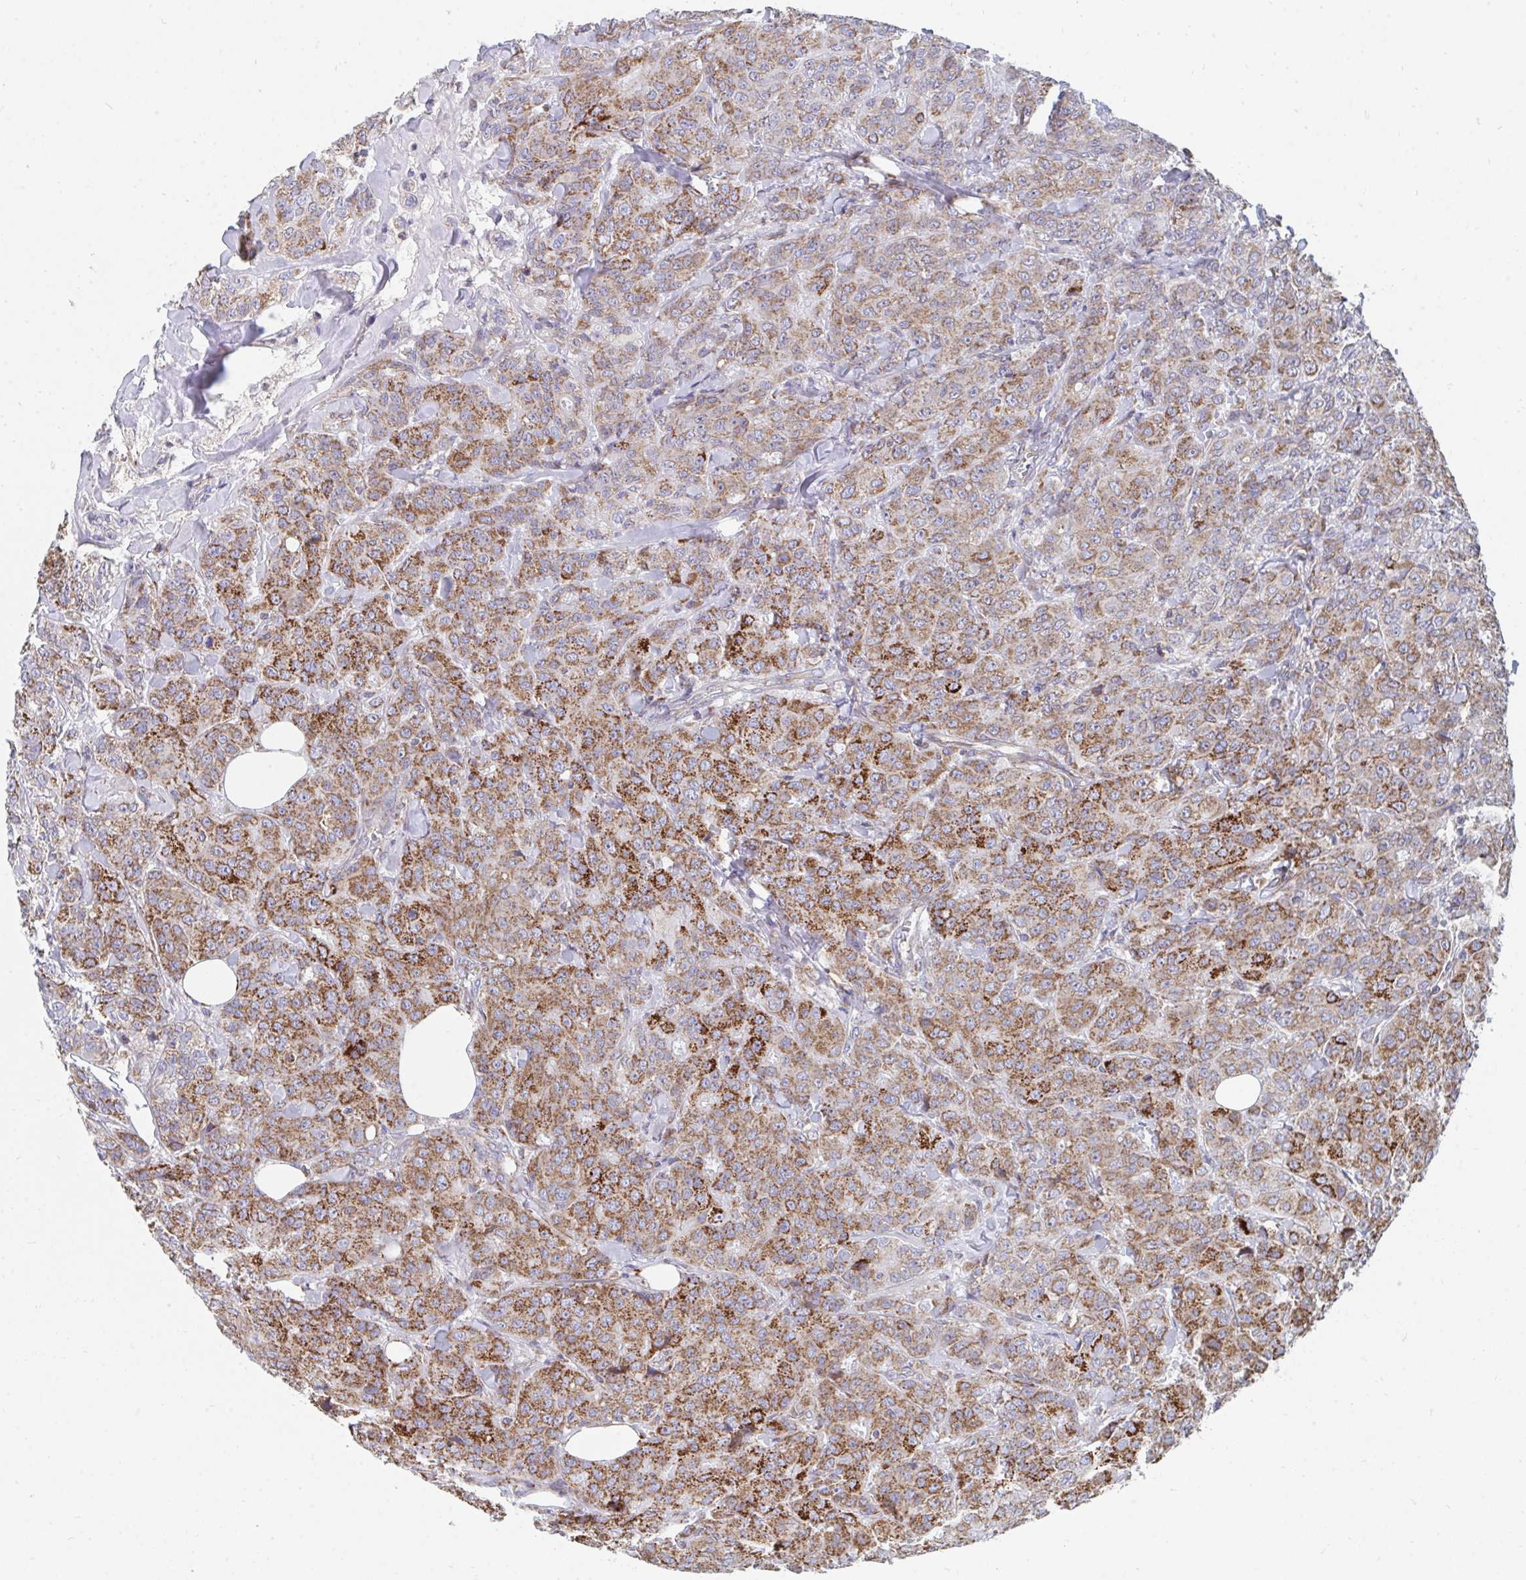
{"staining": {"intensity": "moderate", "quantity": ">75%", "location": "cytoplasmic/membranous"}, "tissue": "breast cancer", "cell_type": "Tumor cells", "image_type": "cancer", "snomed": [{"axis": "morphology", "description": "Normal tissue, NOS"}, {"axis": "morphology", "description": "Duct carcinoma"}, {"axis": "topography", "description": "Breast"}], "caption": "Breast intraductal carcinoma tissue reveals moderate cytoplasmic/membranous expression in approximately >75% of tumor cells, visualized by immunohistochemistry. The protein is stained brown, and the nuclei are stained in blue (DAB IHC with brightfield microscopy, high magnification).", "gene": "PC", "patient": {"sex": "female", "age": 43}}